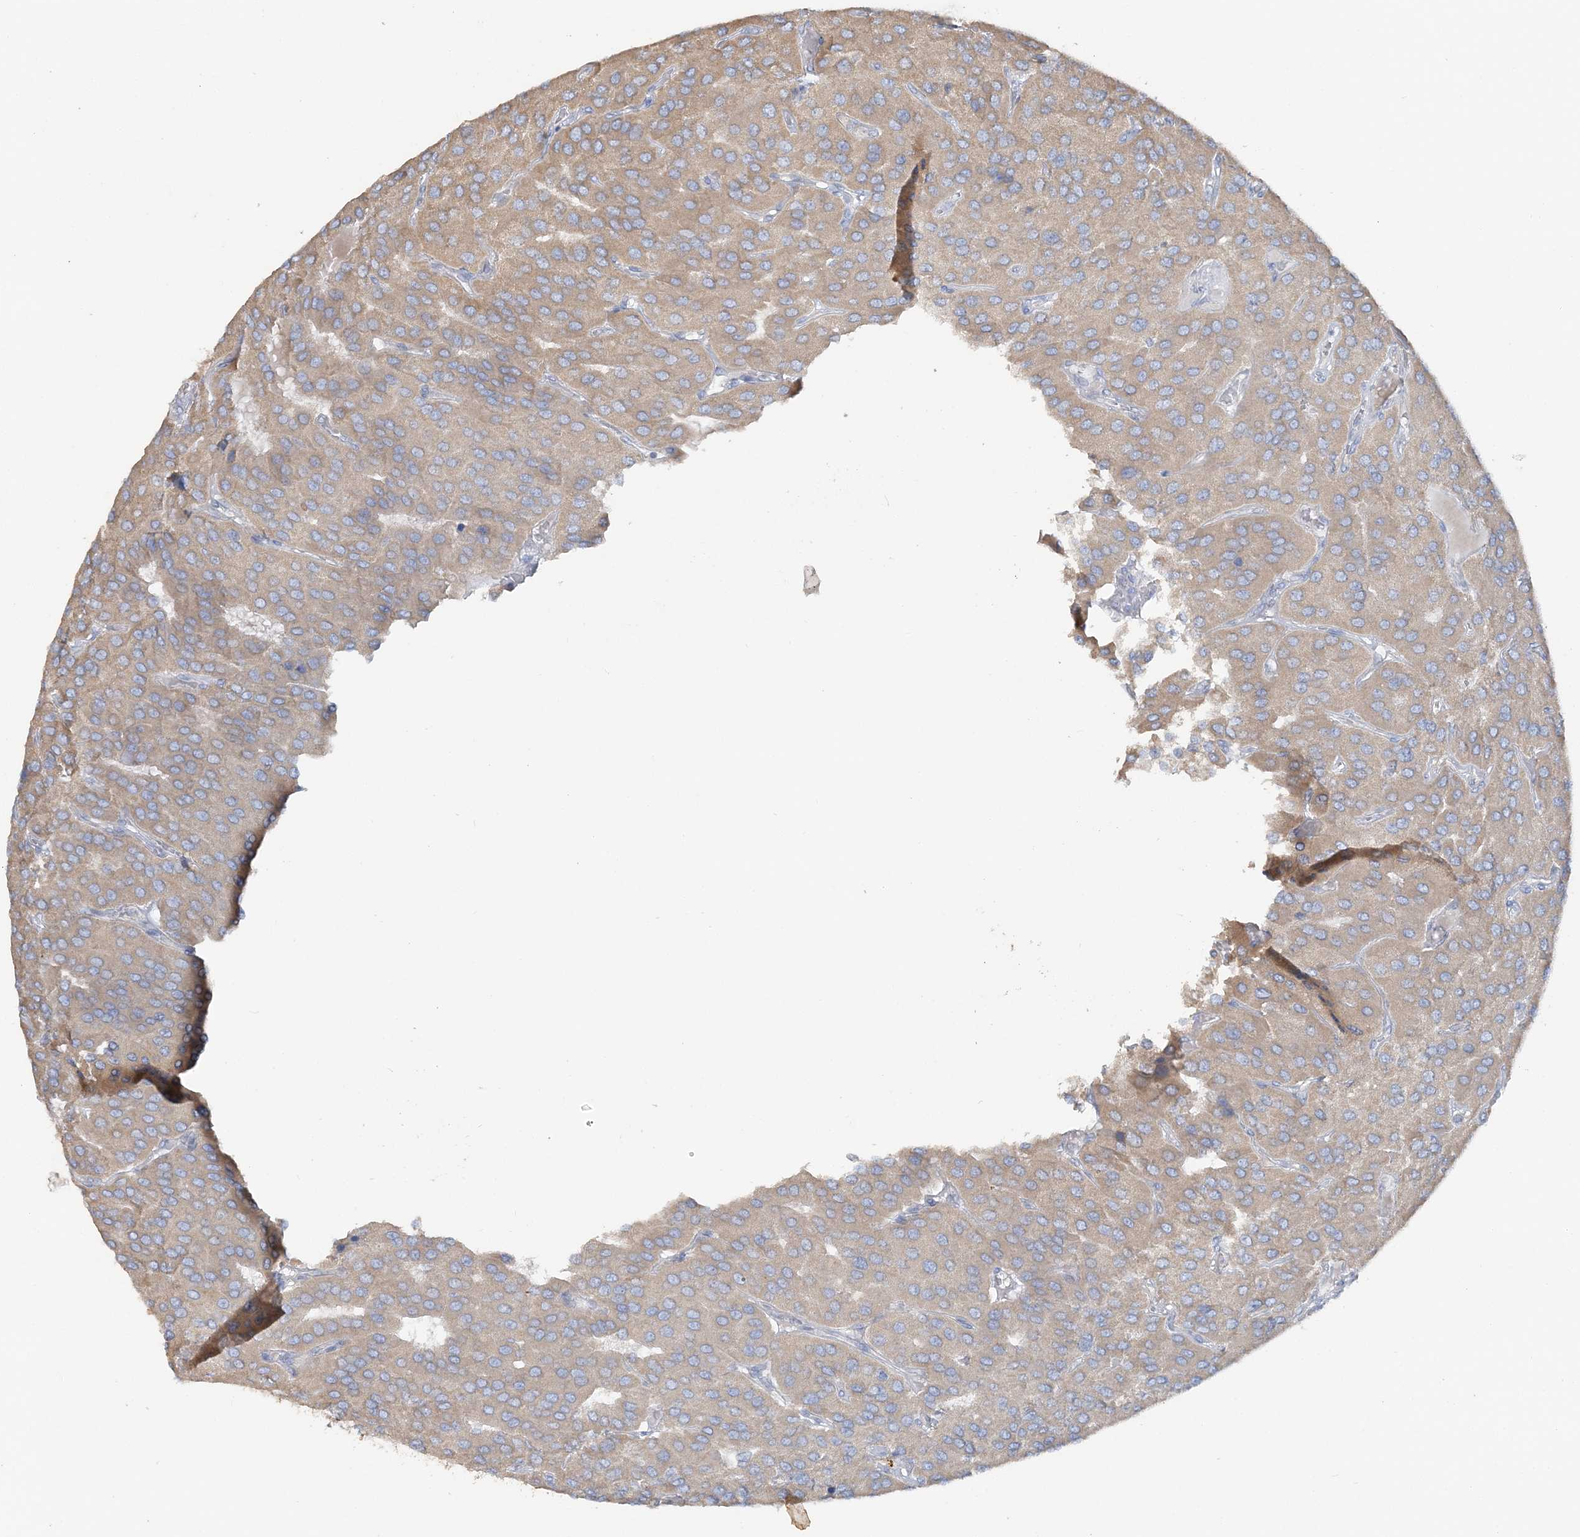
{"staining": {"intensity": "weak", "quantity": "25%-75%", "location": "cytoplasmic/membranous"}, "tissue": "parathyroid gland", "cell_type": "Glandular cells", "image_type": "normal", "snomed": [{"axis": "morphology", "description": "Normal tissue, NOS"}, {"axis": "morphology", "description": "Adenoma, NOS"}, {"axis": "topography", "description": "Parathyroid gland"}], "caption": "Immunohistochemical staining of normal human parathyroid gland demonstrates 25%-75% levels of weak cytoplasmic/membranous protein staining in about 25%-75% of glandular cells. The staining was performed using DAB (3,3'-diaminobenzidine), with brown indicating positive protein expression. Nuclei are stained blue with hematoxylin.", "gene": "TBC1D5", "patient": {"sex": "female", "age": 86}}